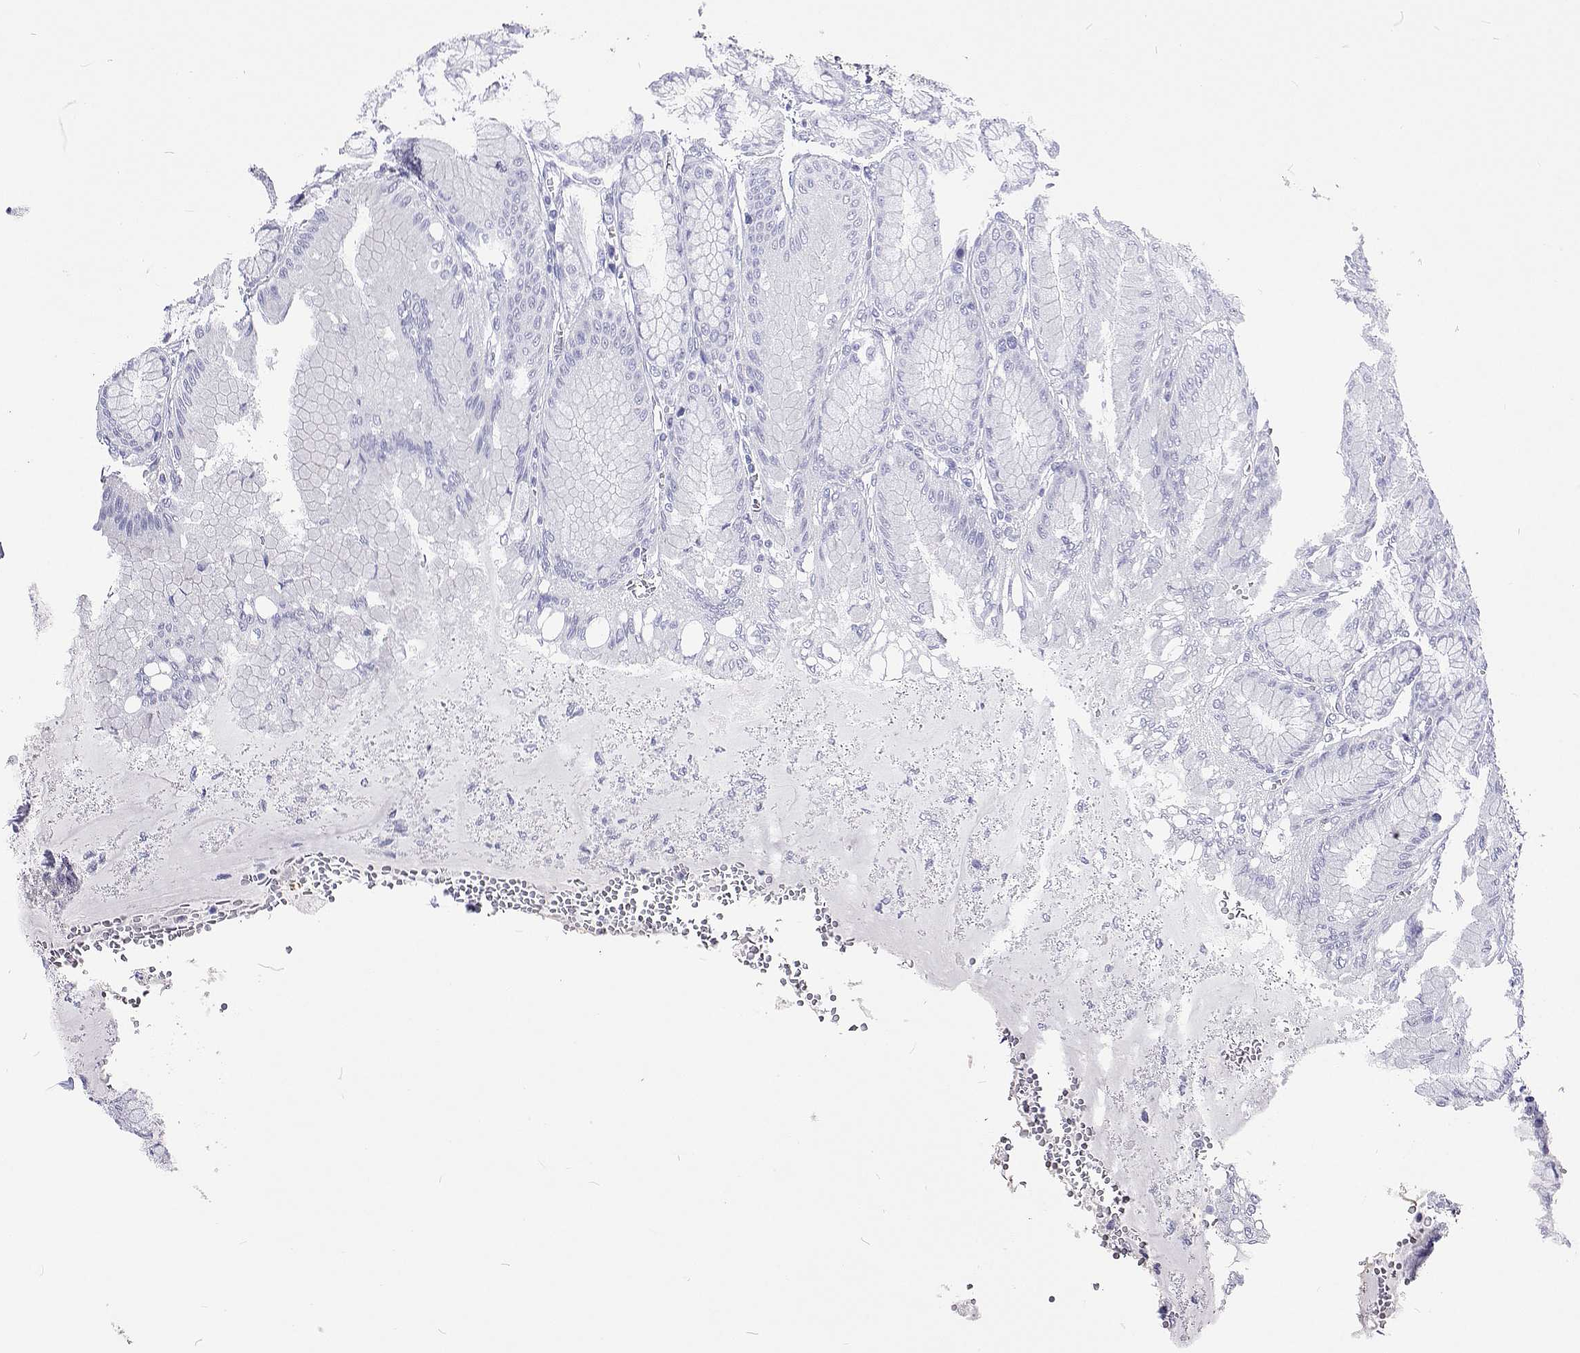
{"staining": {"intensity": "negative", "quantity": "none", "location": "none"}, "tissue": "stomach", "cell_type": "Glandular cells", "image_type": "normal", "snomed": [{"axis": "morphology", "description": "Normal tissue, NOS"}, {"axis": "topography", "description": "Stomach"}, {"axis": "topography", "description": "Stomach, lower"}], "caption": "Human stomach stained for a protein using immunohistochemistry shows no staining in glandular cells.", "gene": "UMODL1", "patient": {"sex": "male", "age": 76}}